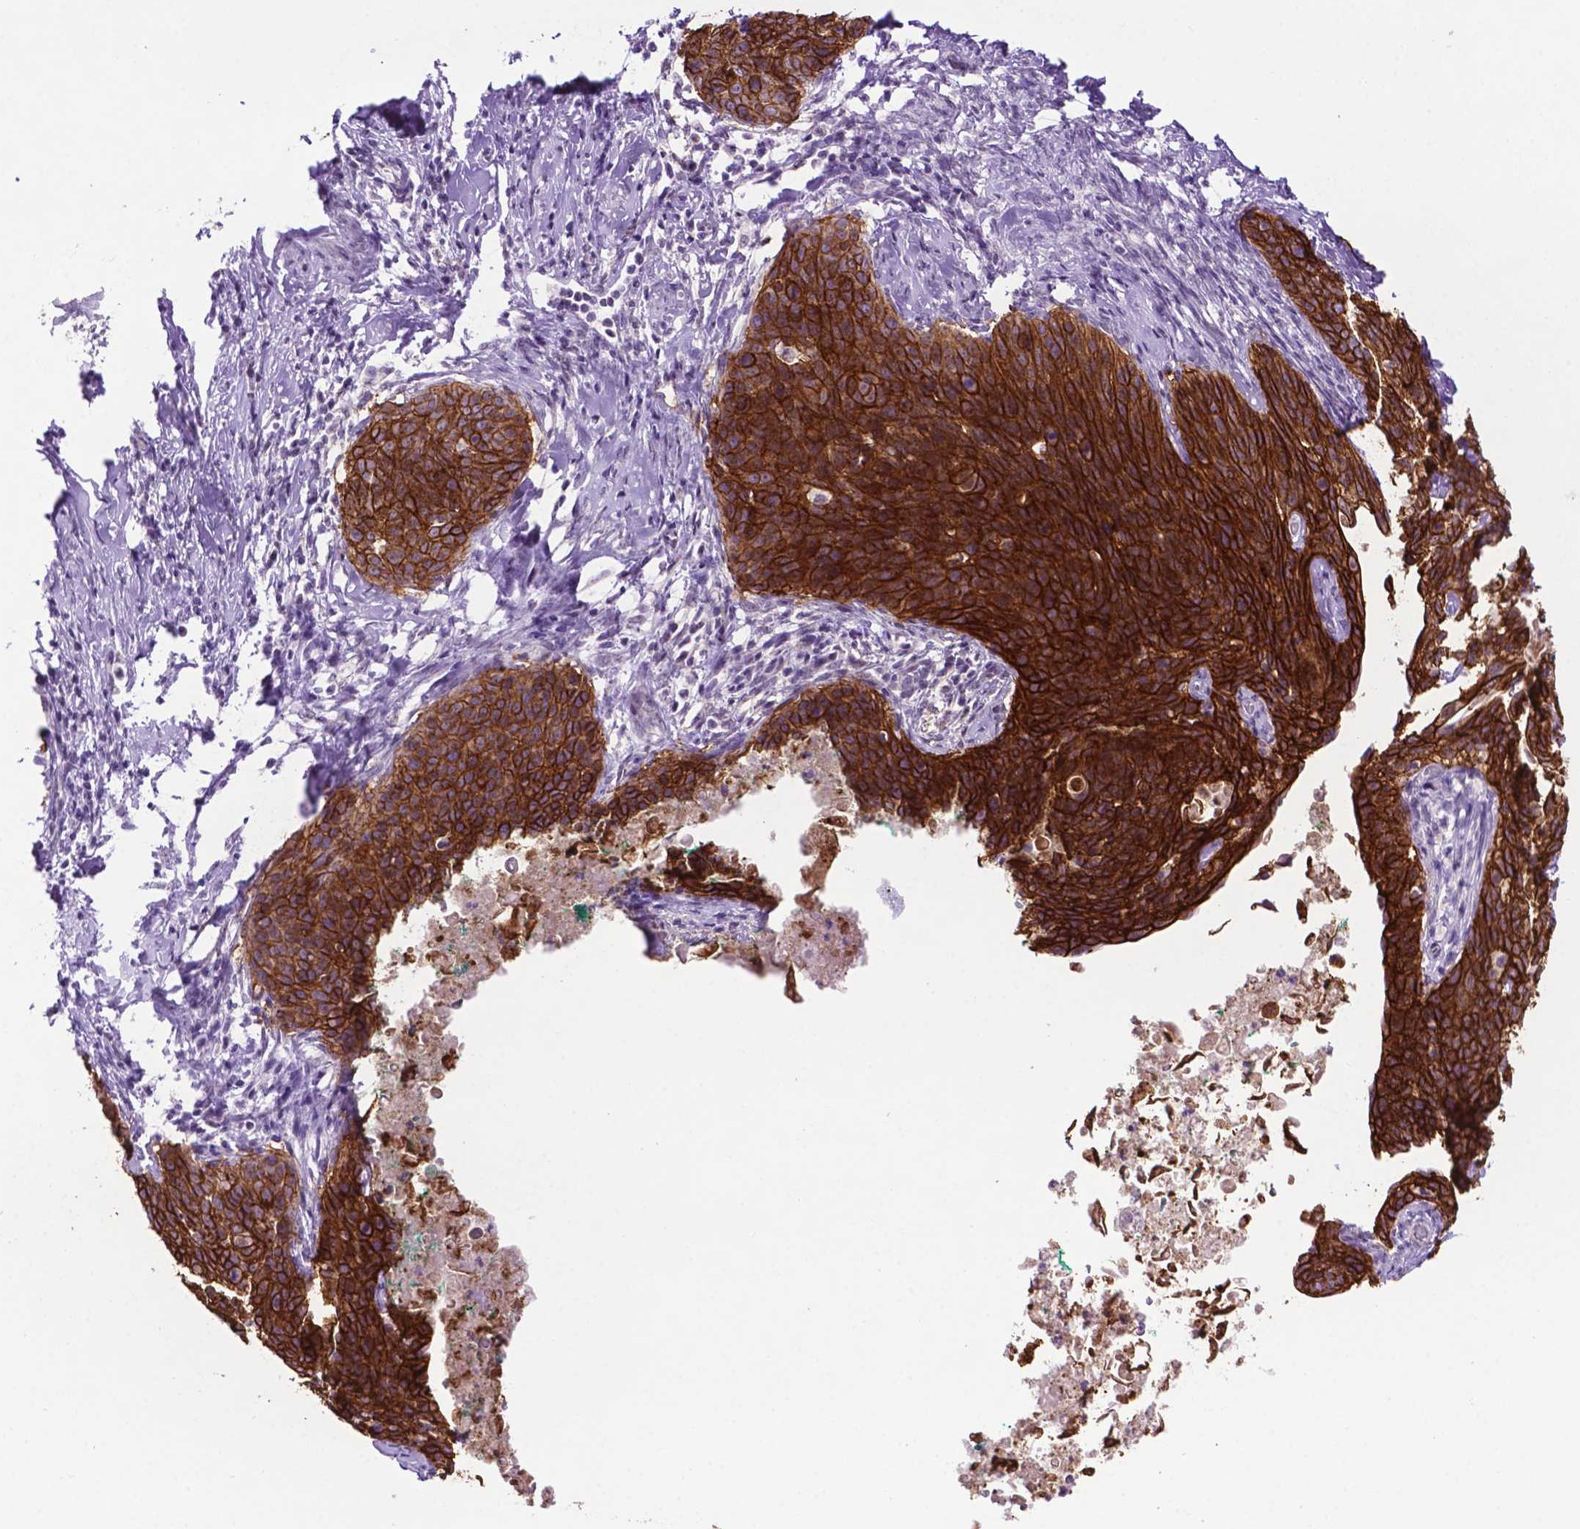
{"staining": {"intensity": "strong", "quantity": ">75%", "location": "cytoplasmic/membranous"}, "tissue": "cervical cancer", "cell_type": "Tumor cells", "image_type": "cancer", "snomed": [{"axis": "morphology", "description": "Squamous cell carcinoma, NOS"}, {"axis": "topography", "description": "Cervix"}], "caption": "Immunohistochemistry (IHC) (DAB) staining of cervical cancer shows strong cytoplasmic/membranous protein staining in approximately >75% of tumor cells.", "gene": "TACSTD2", "patient": {"sex": "female", "age": 69}}